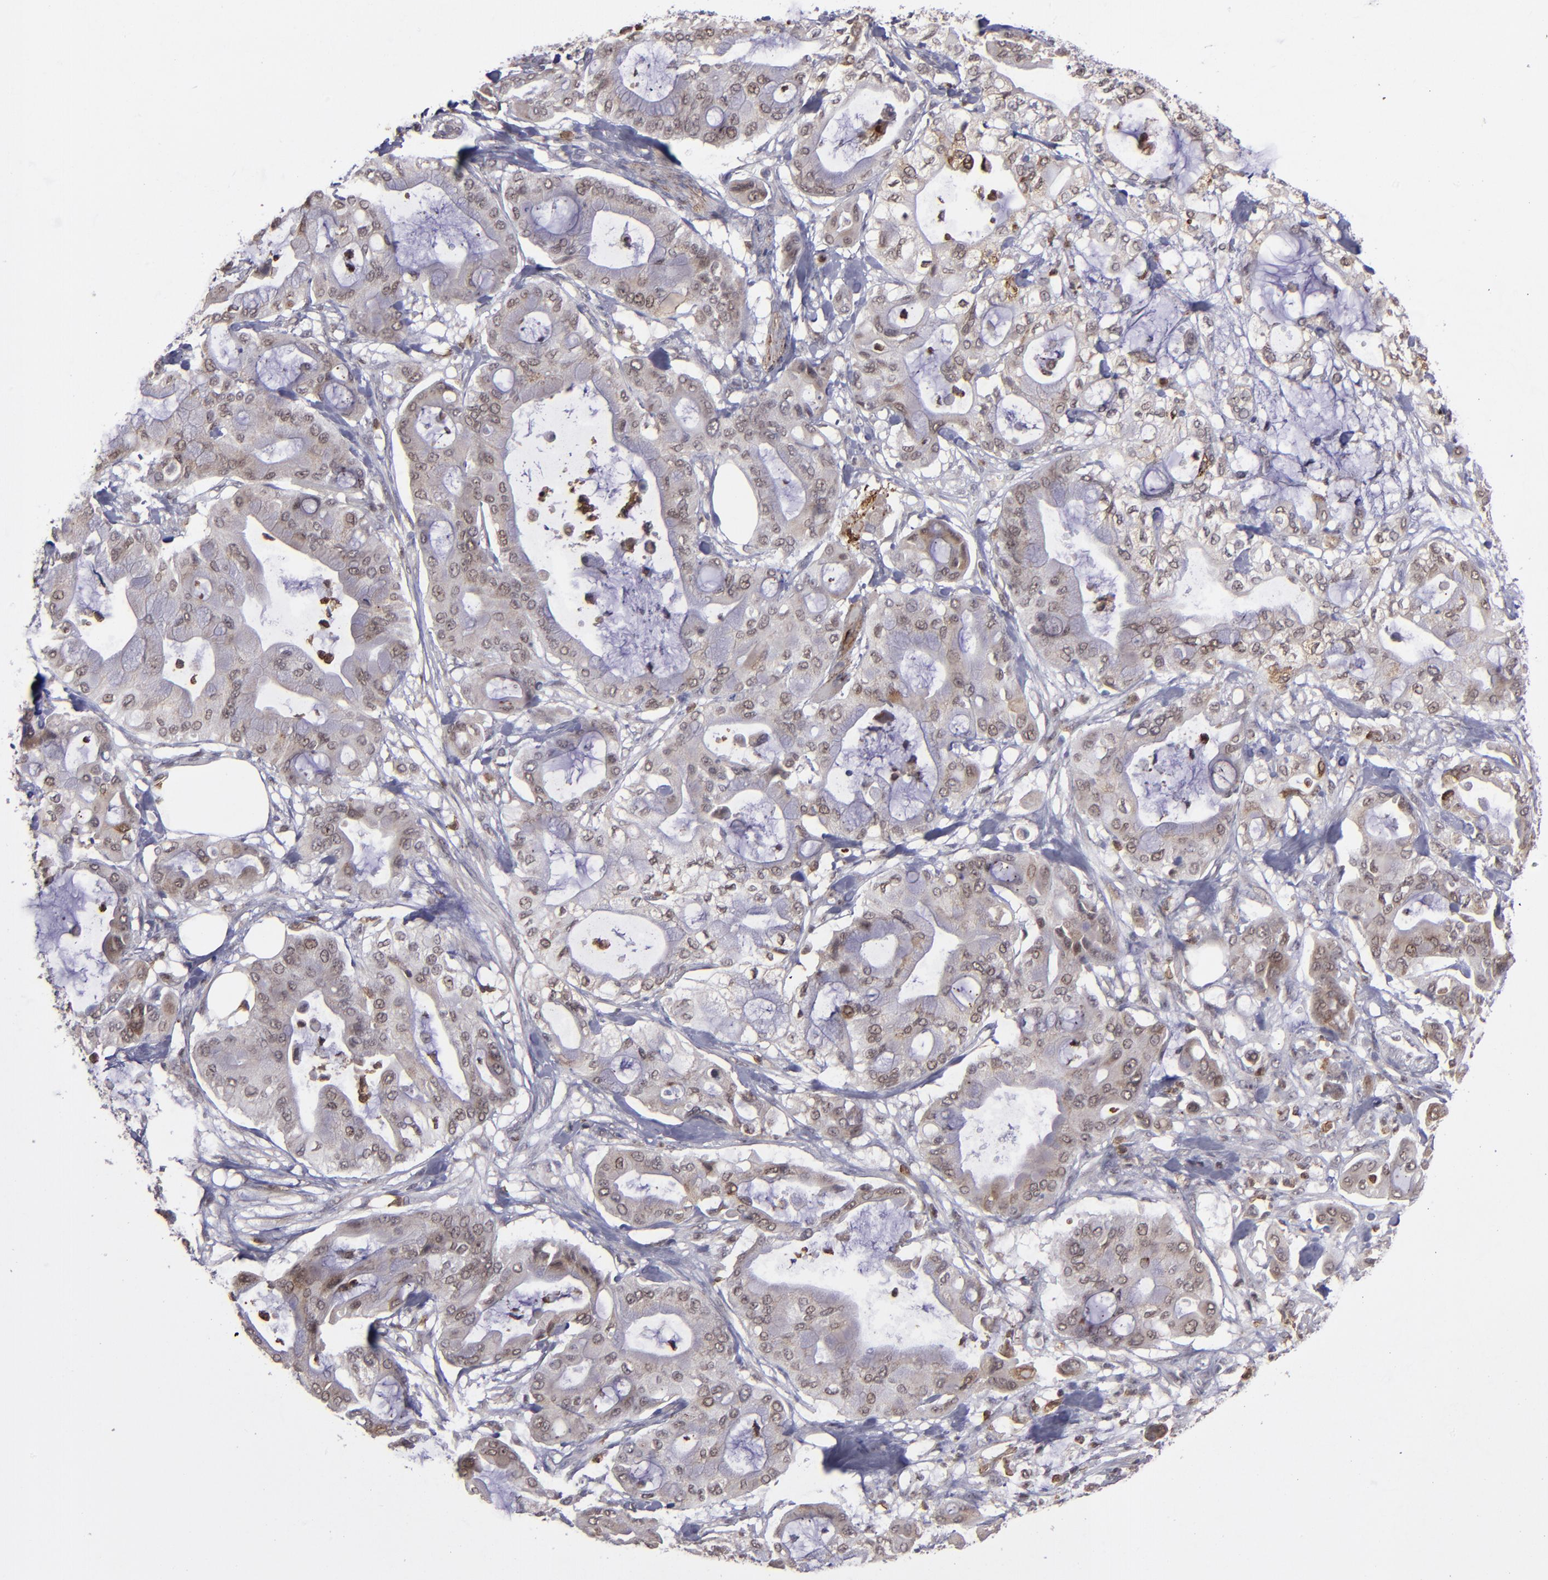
{"staining": {"intensity": "weak", "quantity": "<25%", "location": "cytoplasmic/membranous,nuclear"}, "tissue": "pancreatic cancer", "cell_type": "Tumor cells", "image_type": "cancer", "snomed": [{"axis": "morphology", "description": "Adenocarcinoma, NOS"}, {"axis": "morphology", "description": "Adenocarcinoma, metastatic, NOS"}, {"axis": "topography", "description": "Lymph node"}, {"axis": "topography", "description": "Pancreas"}, {"axis": "topography", "description": "Duodenum"}], "caption": "Image shows no protein positivity in tumor cells of pancreatic adenocarcinoma tissue.", "gene": "RREB1", "patient": {"sex": "female", "age": 64}}